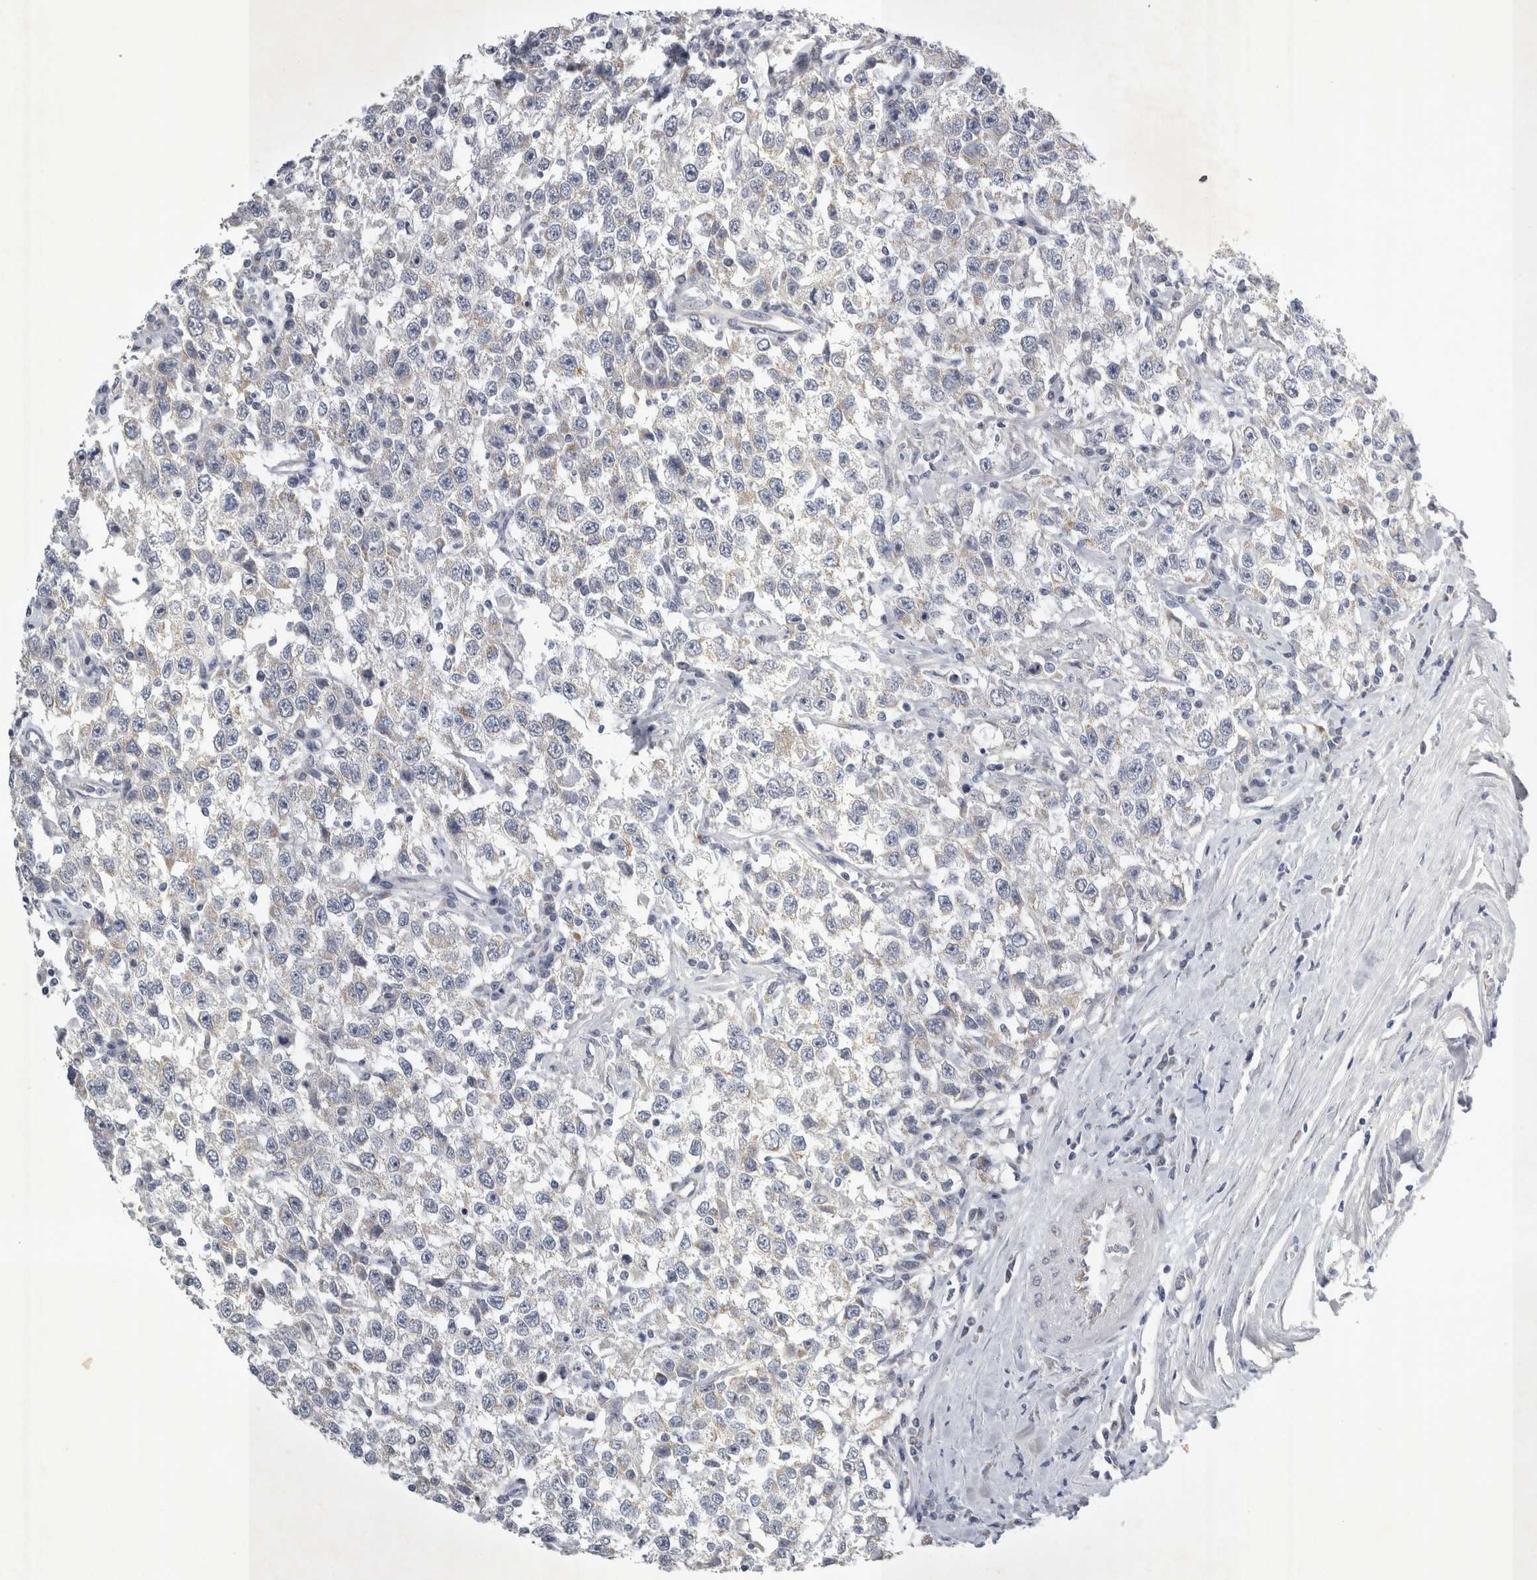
{"staining": {"intensity": "negative", "quantity": "none", "location": "none"}, "tissue": "testis cancer", "cell_type": "Tumor cells", "image_type": "cancer", "snomed": [{"axis": "morphology", "description": "Seminoma, NOS"}, {"axis": "topography", "description": "Testis"}], "caption": "Immunohistochemistry micrograph of seminoma (testis) stained for a protein (brown), which exhibits no staining in tumor cells.", "gene": "FXYD7", "patient": {"sex": "male", "age": 41}}